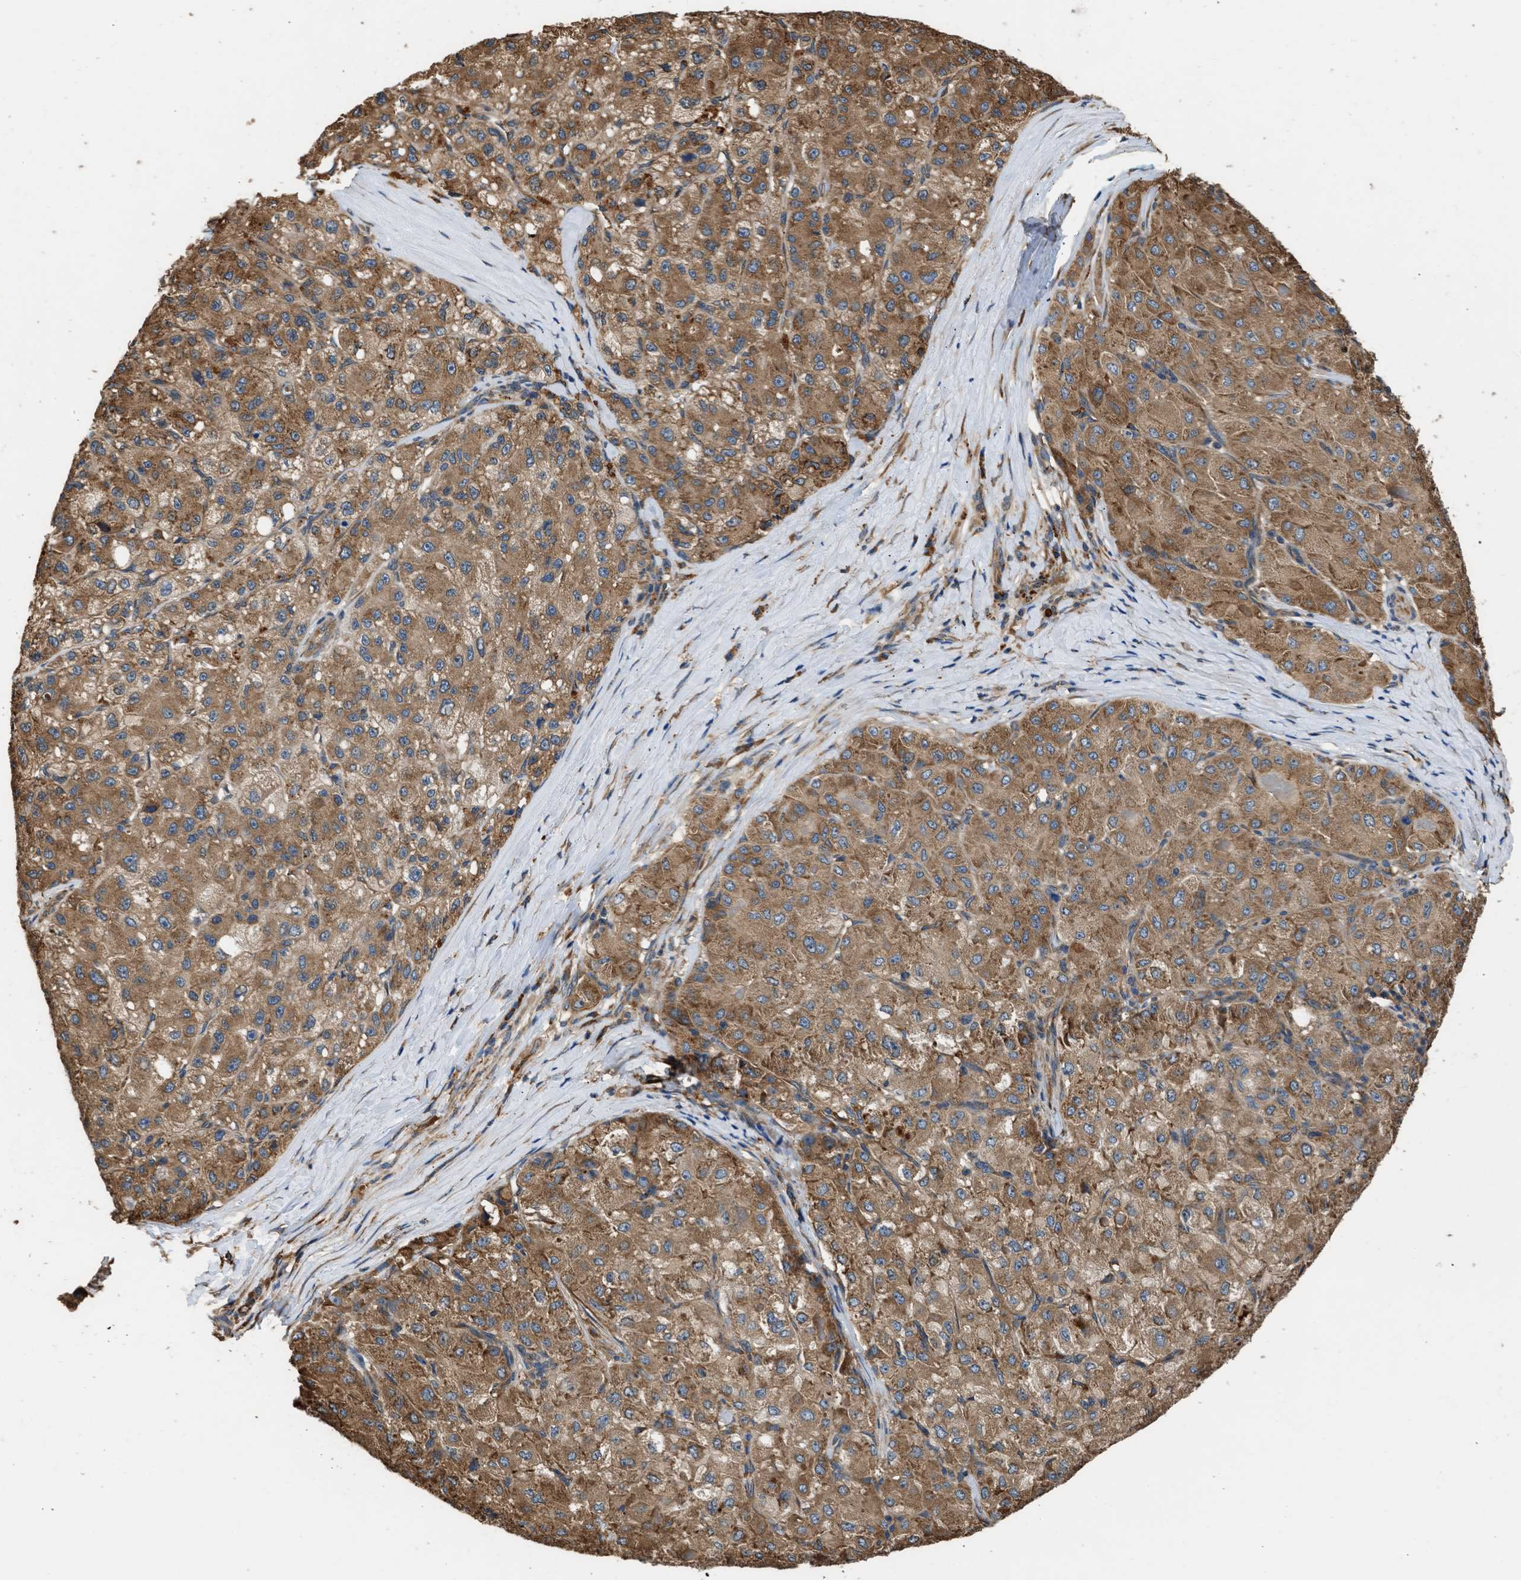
{"staining": {"intensity": "moderate", "quantity": ">75%", "location": "cytoplasmic/membranous"}, "tissue": "liver cancer", "cell_type": "Tumor cells", "image_type": "cancer", "snomed": [{"axis": "morphology", "description": "Carcinoma, Hepatocellular, NOS"}, {"axis": "topography", "description": "Liver"}], "caption": "Hepatocellular carcinoma (liver) stained with a brown dye exhibits moderate cytoplasmic/membranous positive expression in about >75% of tumor cells.", "gene": "SLC36A4", "patient": {"sex": "male", "age": 80}}